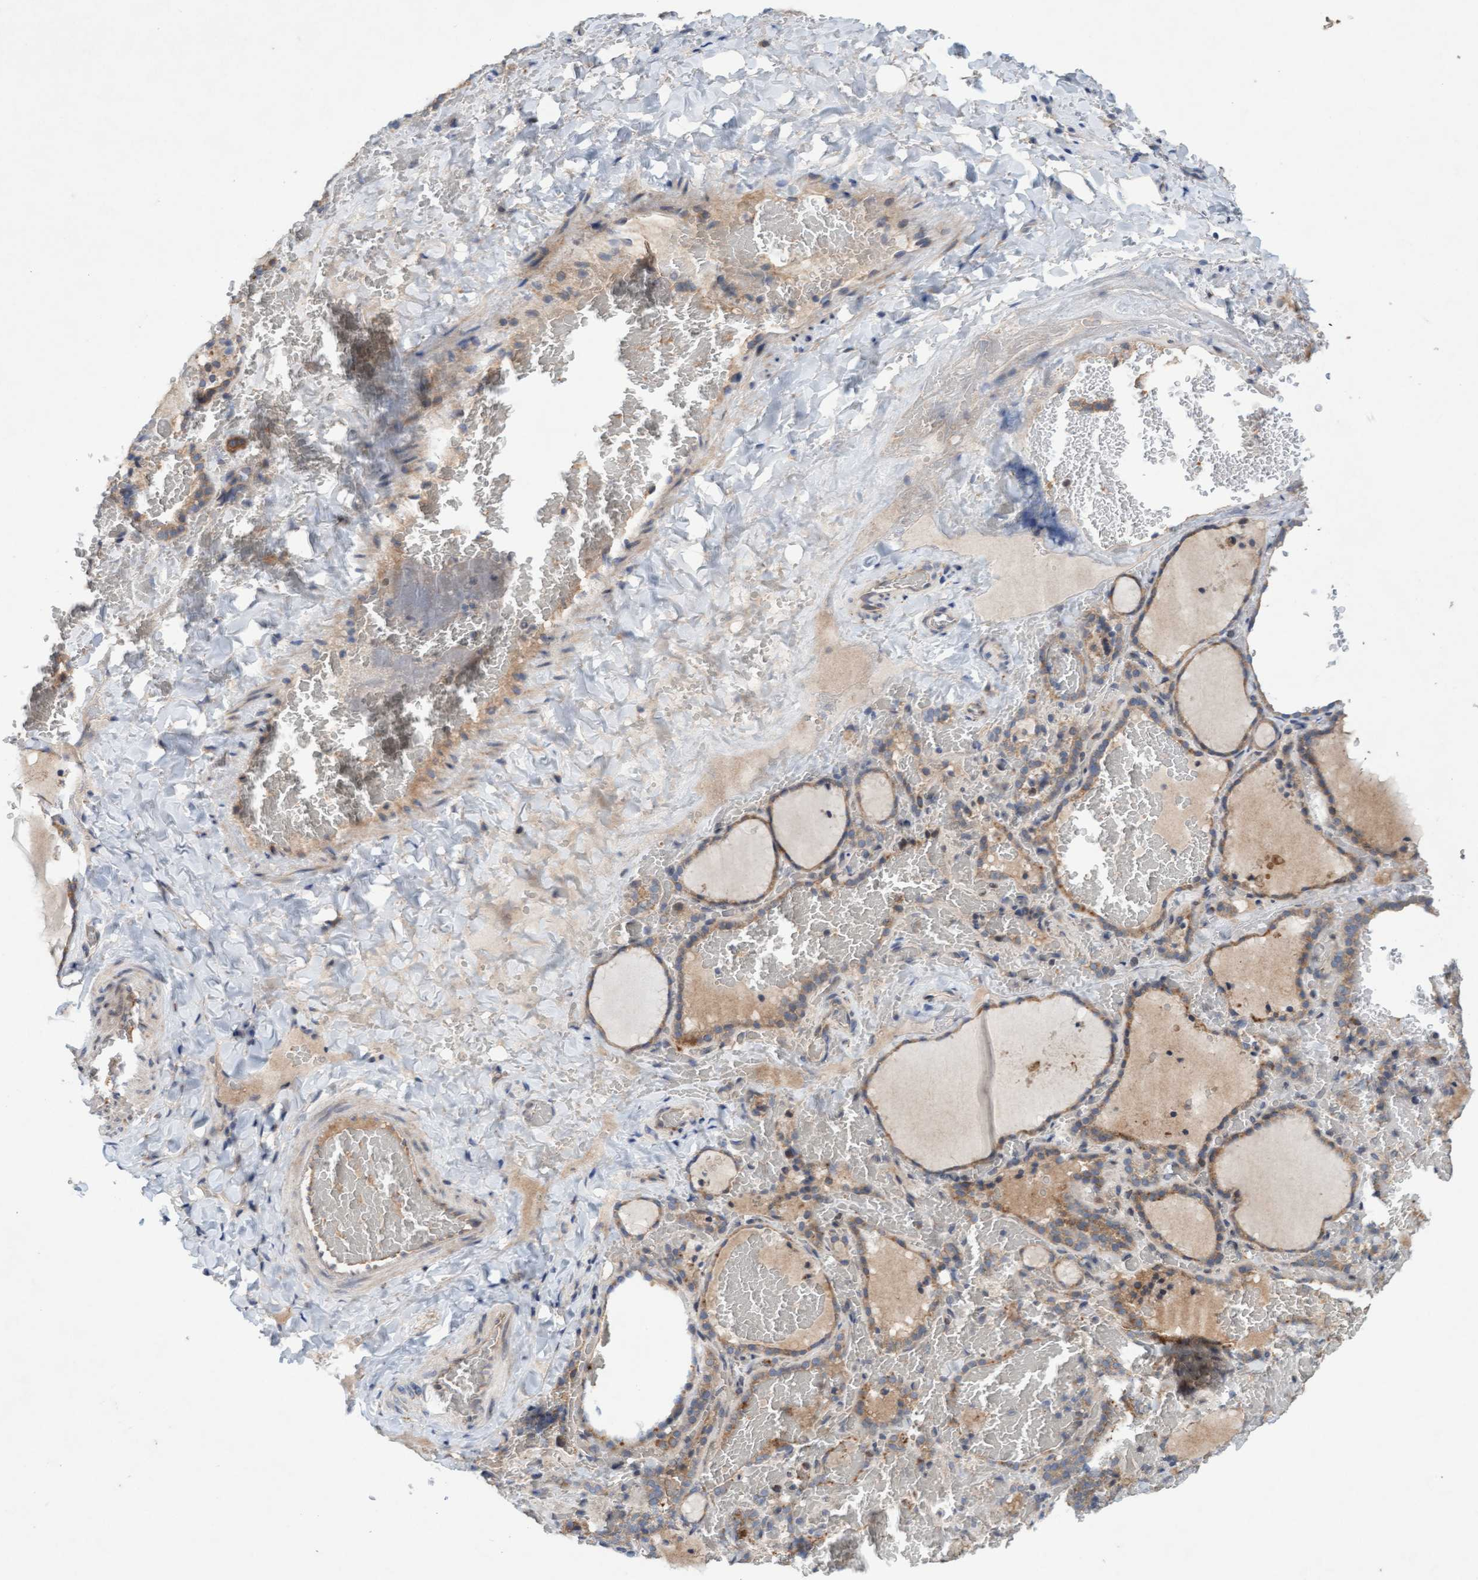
{"staining": {"intensity": "weak", "quantity": ">75%", "location": "cytoplasmic/membranous"}, "tissue": "thyroid gland", "cell_type": "Glandular cells", "image_type": "normal", "snomed": [{"axis": "morphology", "description": "Normal tissue, NOS"}, {"axis": "topography", "description": "Thyroid gland"}], "caption": "Thyroid gland stained for a protein (brown) exhibits weak cytoplasmic/membranous positive expression in about >75% of glandular cells.", "gene": "DDHD2", "patient": {"sex": "female", "age": 22}}